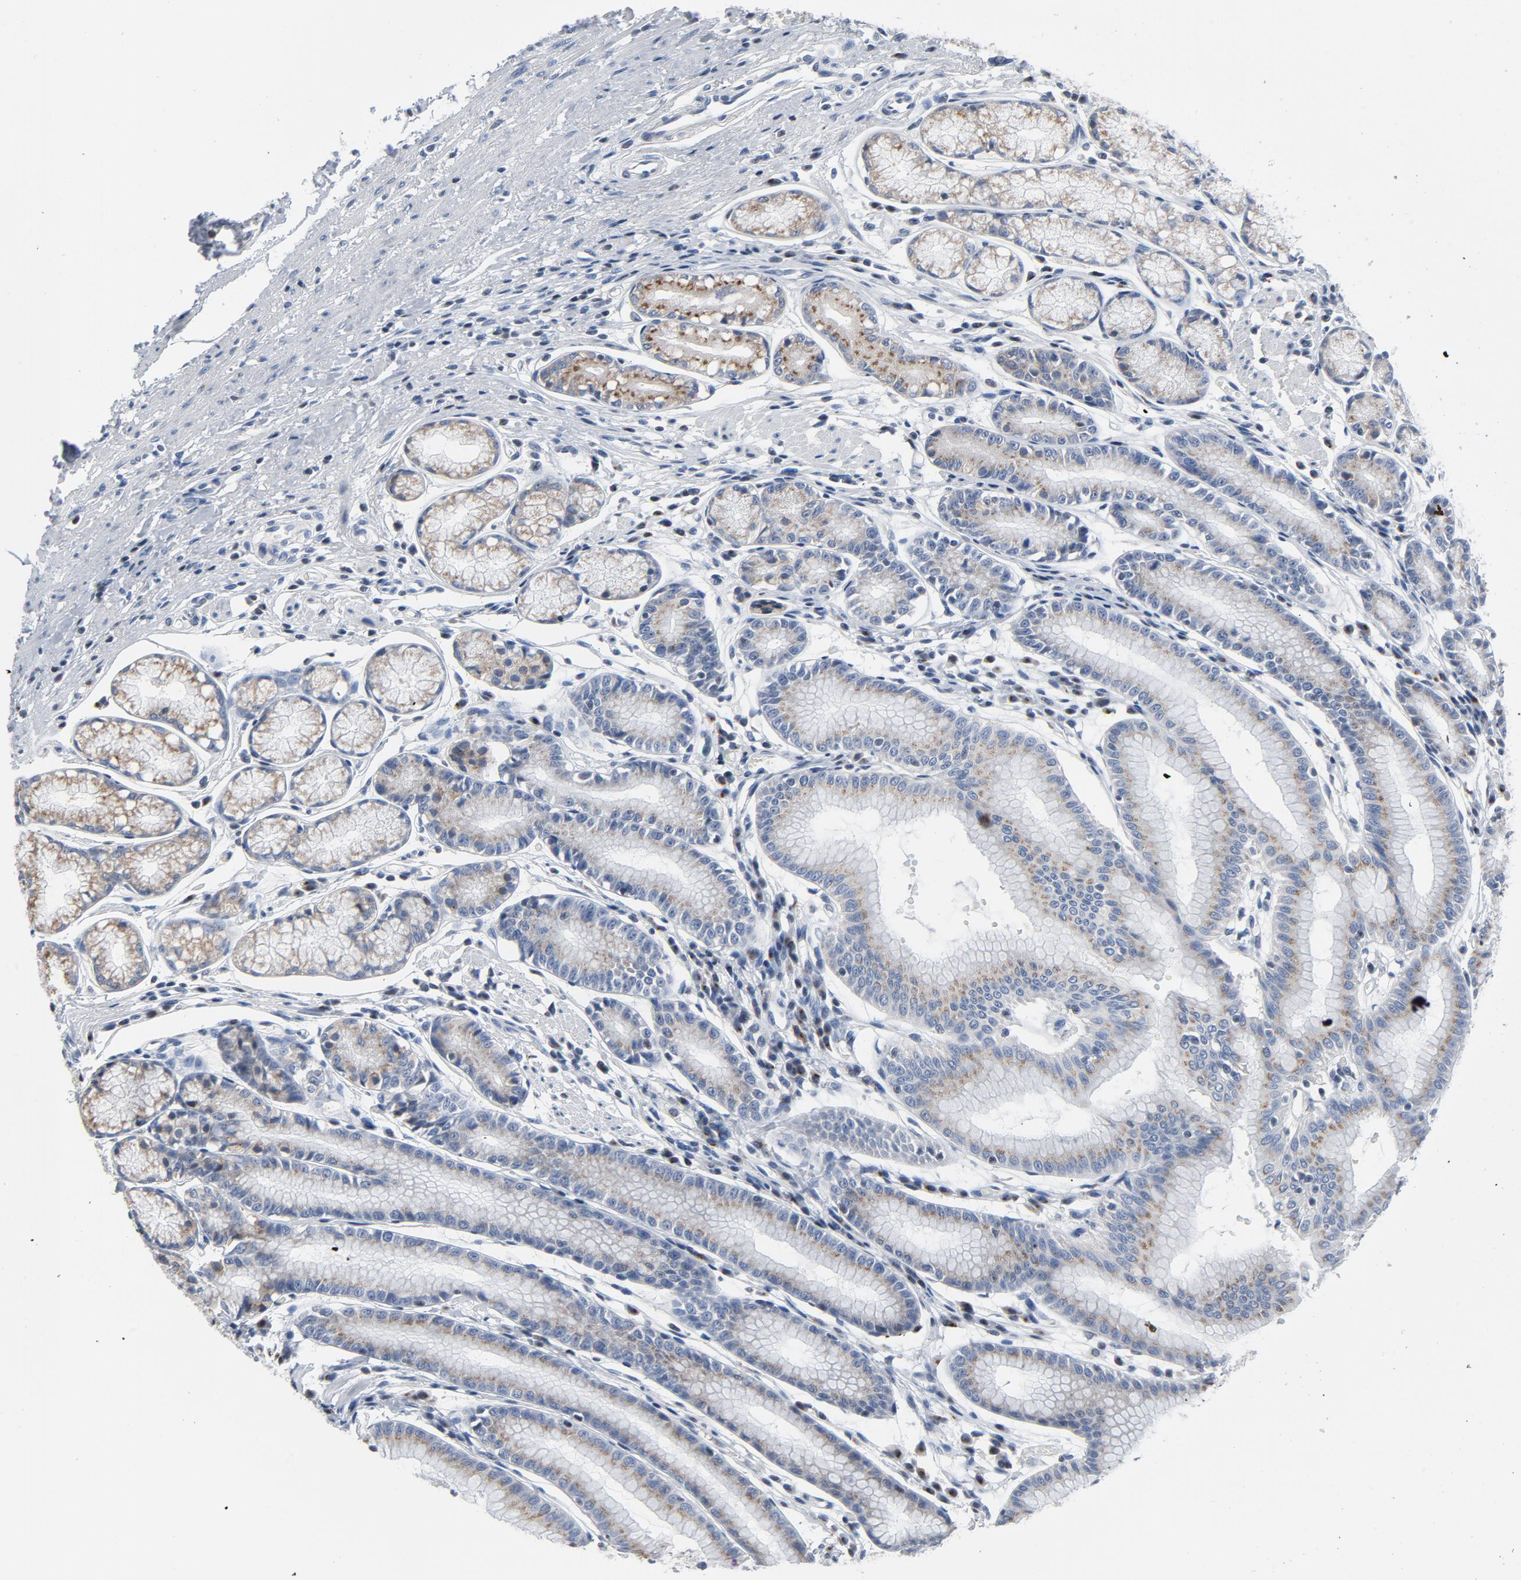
{"staining": {"intensity": "moderate", "quantity": "25%-75%", "location": "cytoplasmic/membranous"}, "tissue": "stomach", "cell_type": "Glandular cells", "image_type": "normal", "snomed": [{"axis": "morphology", "description": "Normal tissue, NOS"}, {"axis": "morphology", "description": "Inflammation, NOS"}, {"axis": "topography", "description": "Stomach, lower"}], "caption": "Moderate cytoplasmic/membranous expression for a protein is identified in approximately 25%-75% of glandular cells of unremarkable stomach using immunohistochemistry (IHC).", "gene": "YIPF6", "patient": {"sex": "male", "age": 59}}